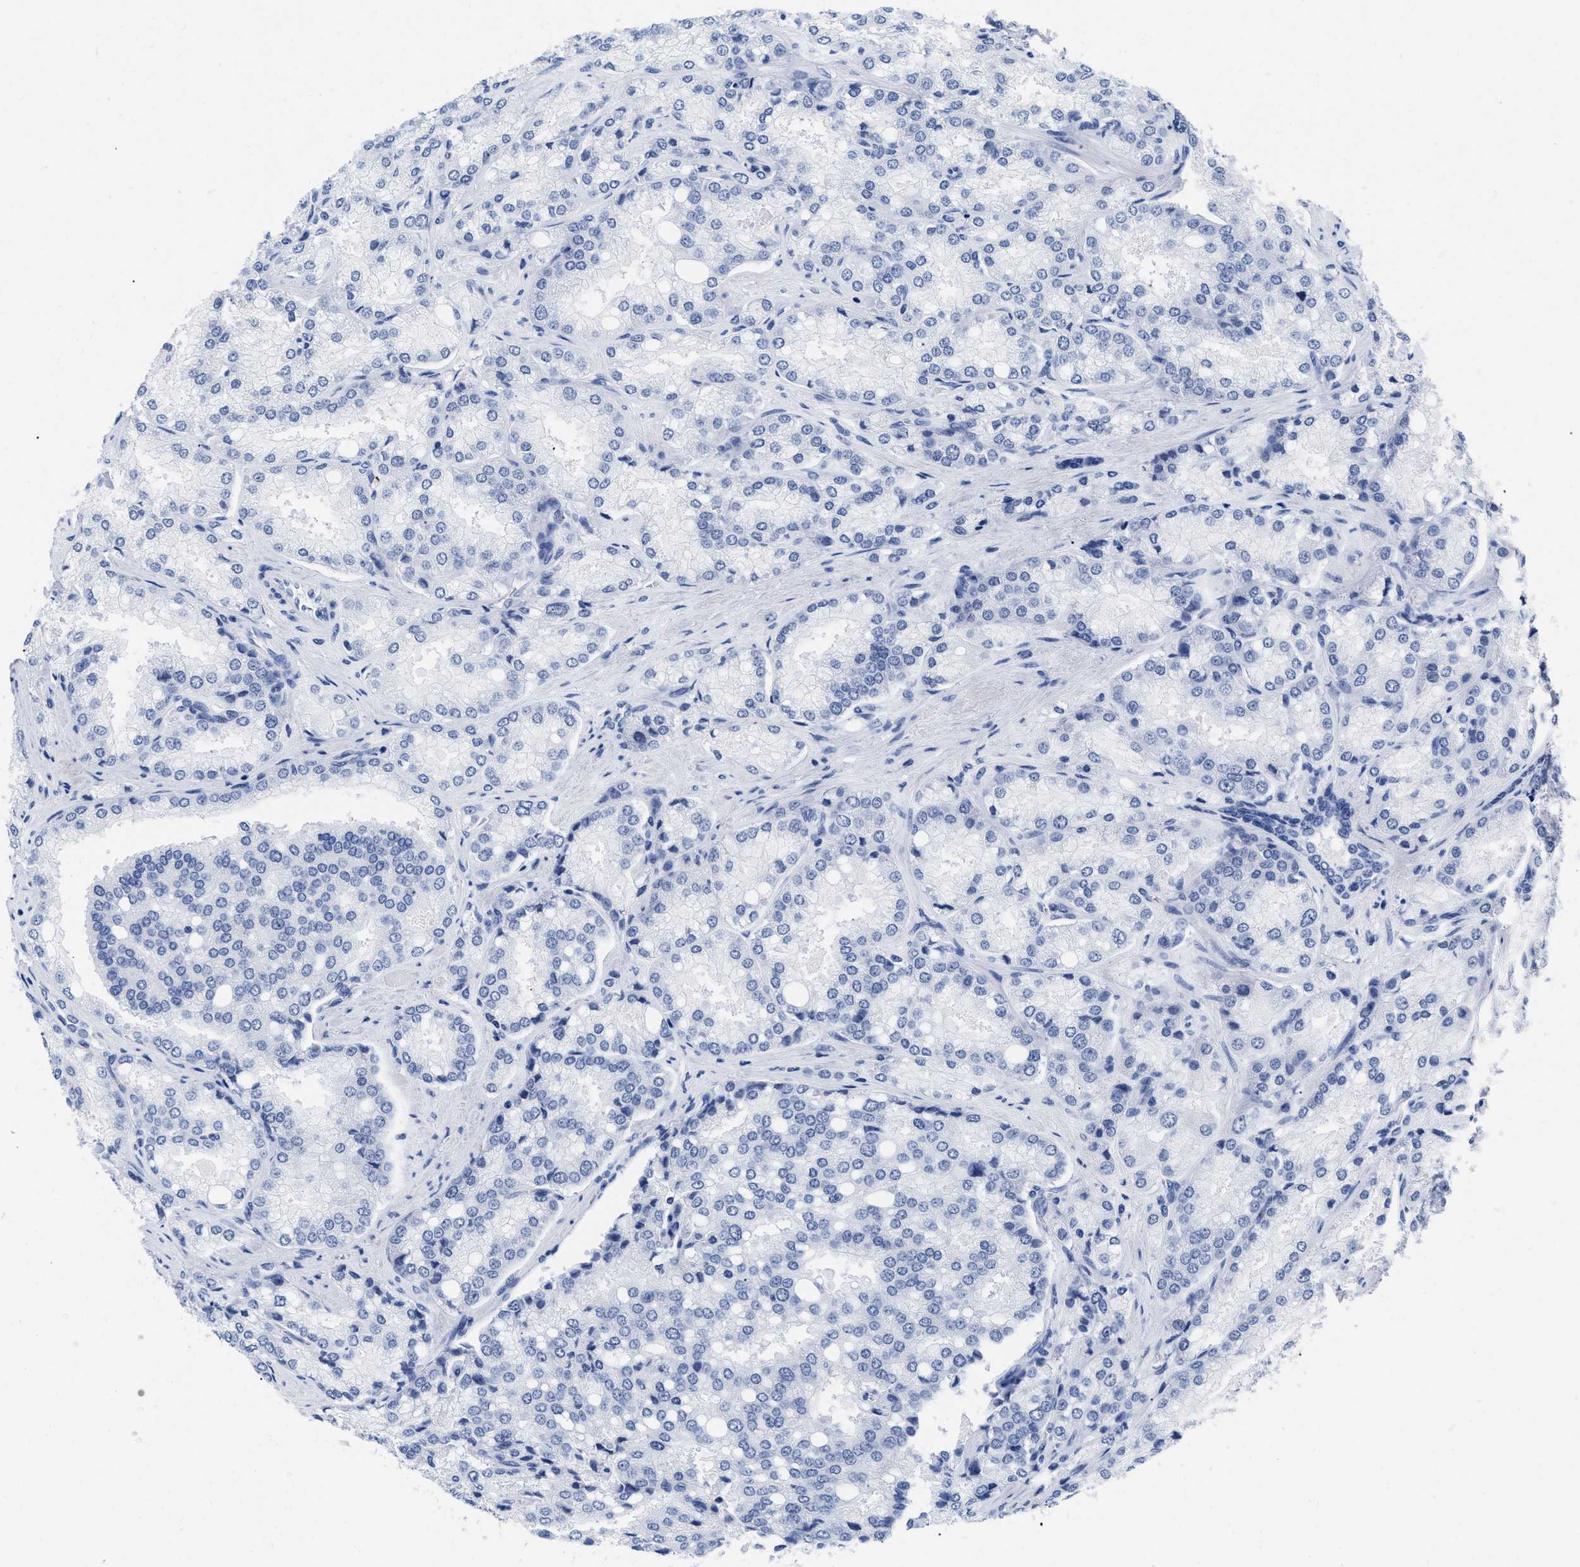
{"staining": {"intensity": "negative", "quantity": "none", "location": "none"}, "tissue": "prostate cancer", "cell_type": "Tumor cells", "image_type": "cancer", "snomed": [{"axis": "morphology", "description": "Adenocarcinoma, High grade"}, {"axis": "topography", "description": "Prostate"}], "caption": "Prostate cancer stained for a protein using IHC displays no expression tumor cells.", "gene": "TREML1", "patient": {"sex": "male", "age": 50}}